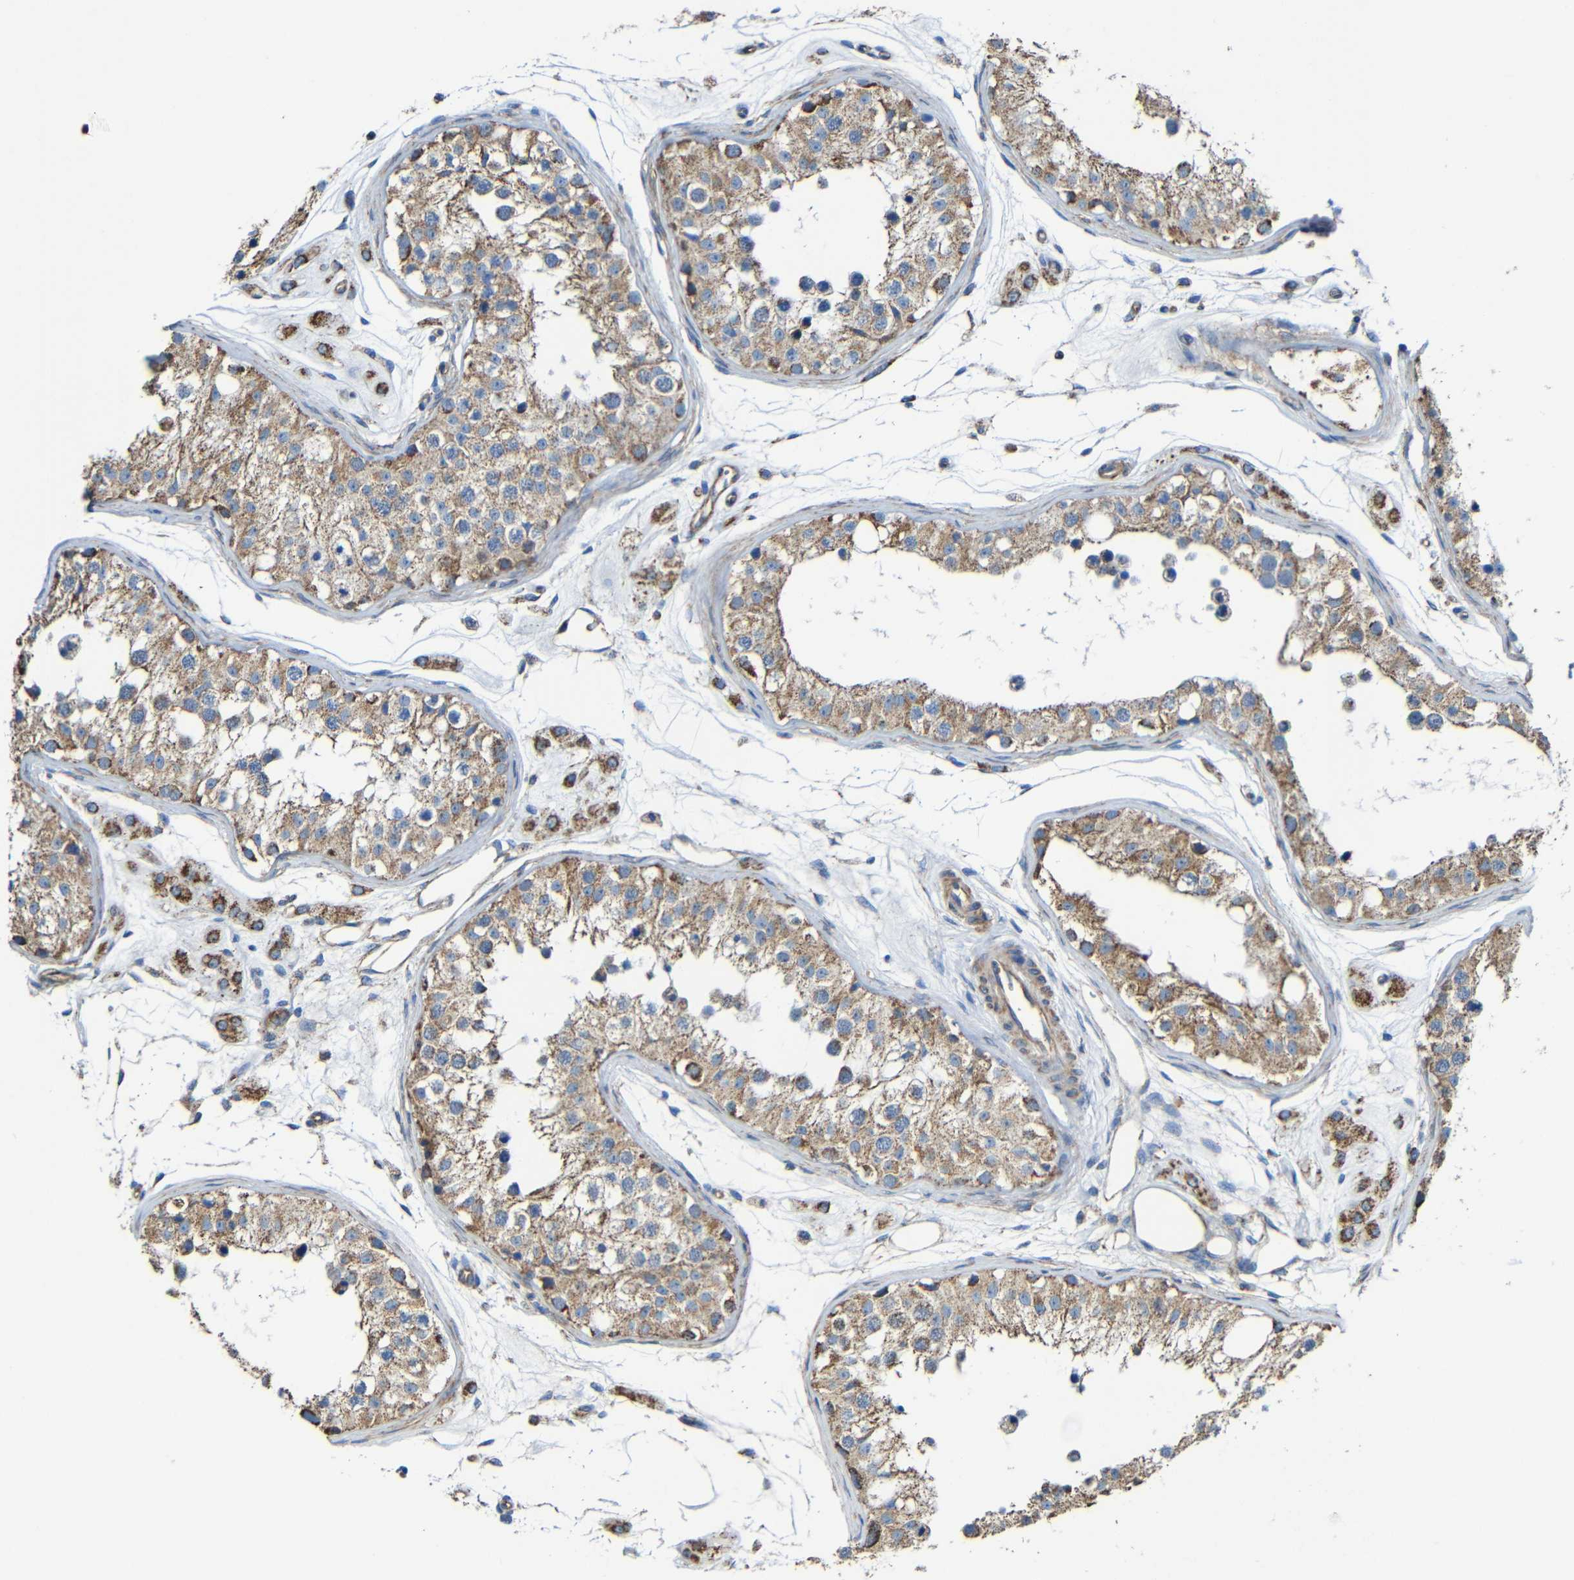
{"staining": {"intensity": "moderate", "quantity": ">75%", "location": "cytoplasmic/membranous"}, "tissue": "testis", "cell_type": "Cells in seminiferous ducts", "image_type": "normal", "snomed": [{"axis": "morphology", "description": "Normal tissue, NOS"}, {"axis": "morphology", "description": "Adenocarcinoma, metastatic, NOS"}, {"axis": "topography", "description": "Testis"}], "caption": "Protein staining of unremarkable testis exhibits moderate cytoplasmic/membranous positivity in about >75% of cells in seminiferous ducts.", "gene": "INTS6L", "patient": {"sex": "male", "age": 26}}